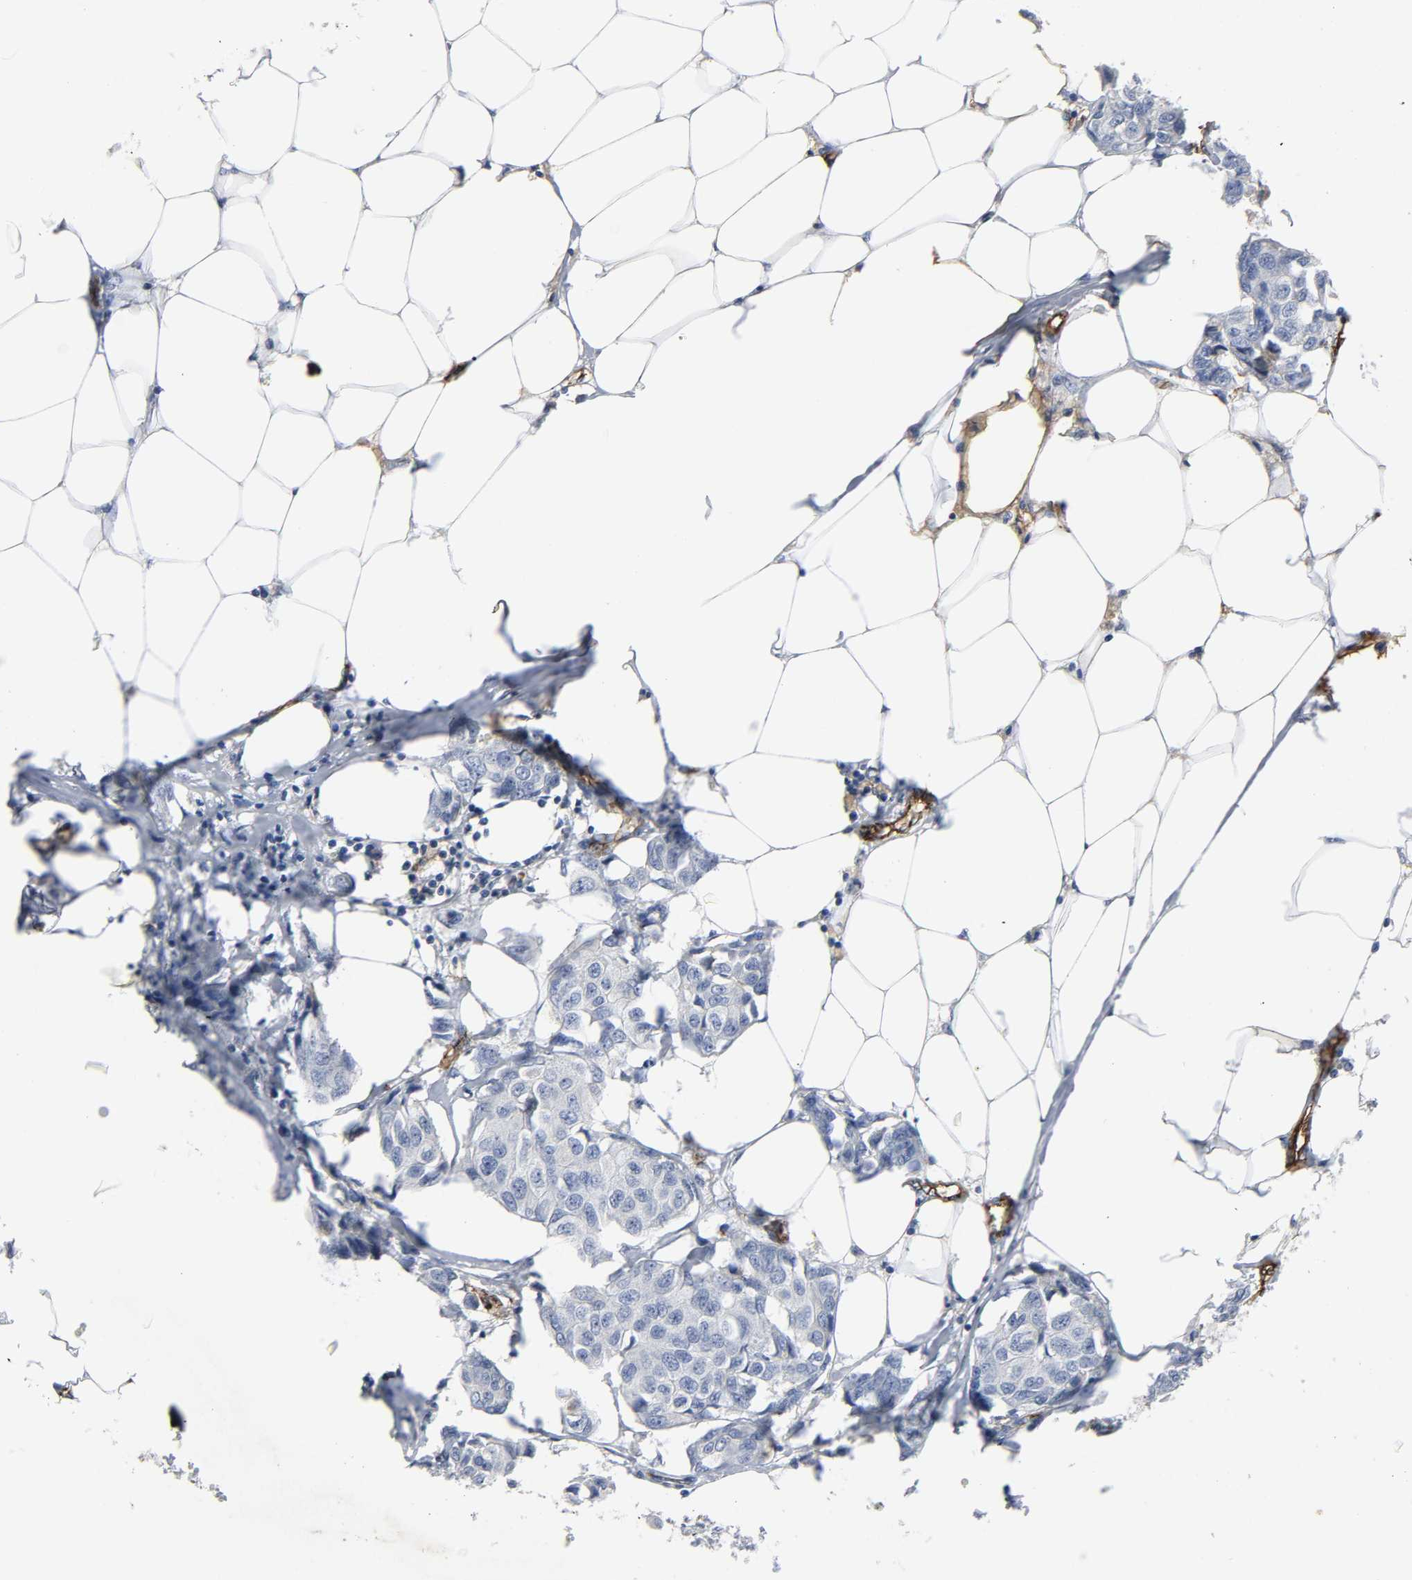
{"staining": {"intensity": "negative", "quantity": "none", "location": "none"}, "tissue": "breast cancer", "cell_type": "Tumor cells", "image_type": "cancer", "snomed": [{"axis": "morphology", "description": "Duct carcinoma"}, {"axis": "topography", "description": "Breast"}], "caption": "This is an immunohistochemistry micrograph of breast cancer. There is no staining in tumor cells.", "gene": "PECAM1", "patient": {"sex": "female", "age": 80}}